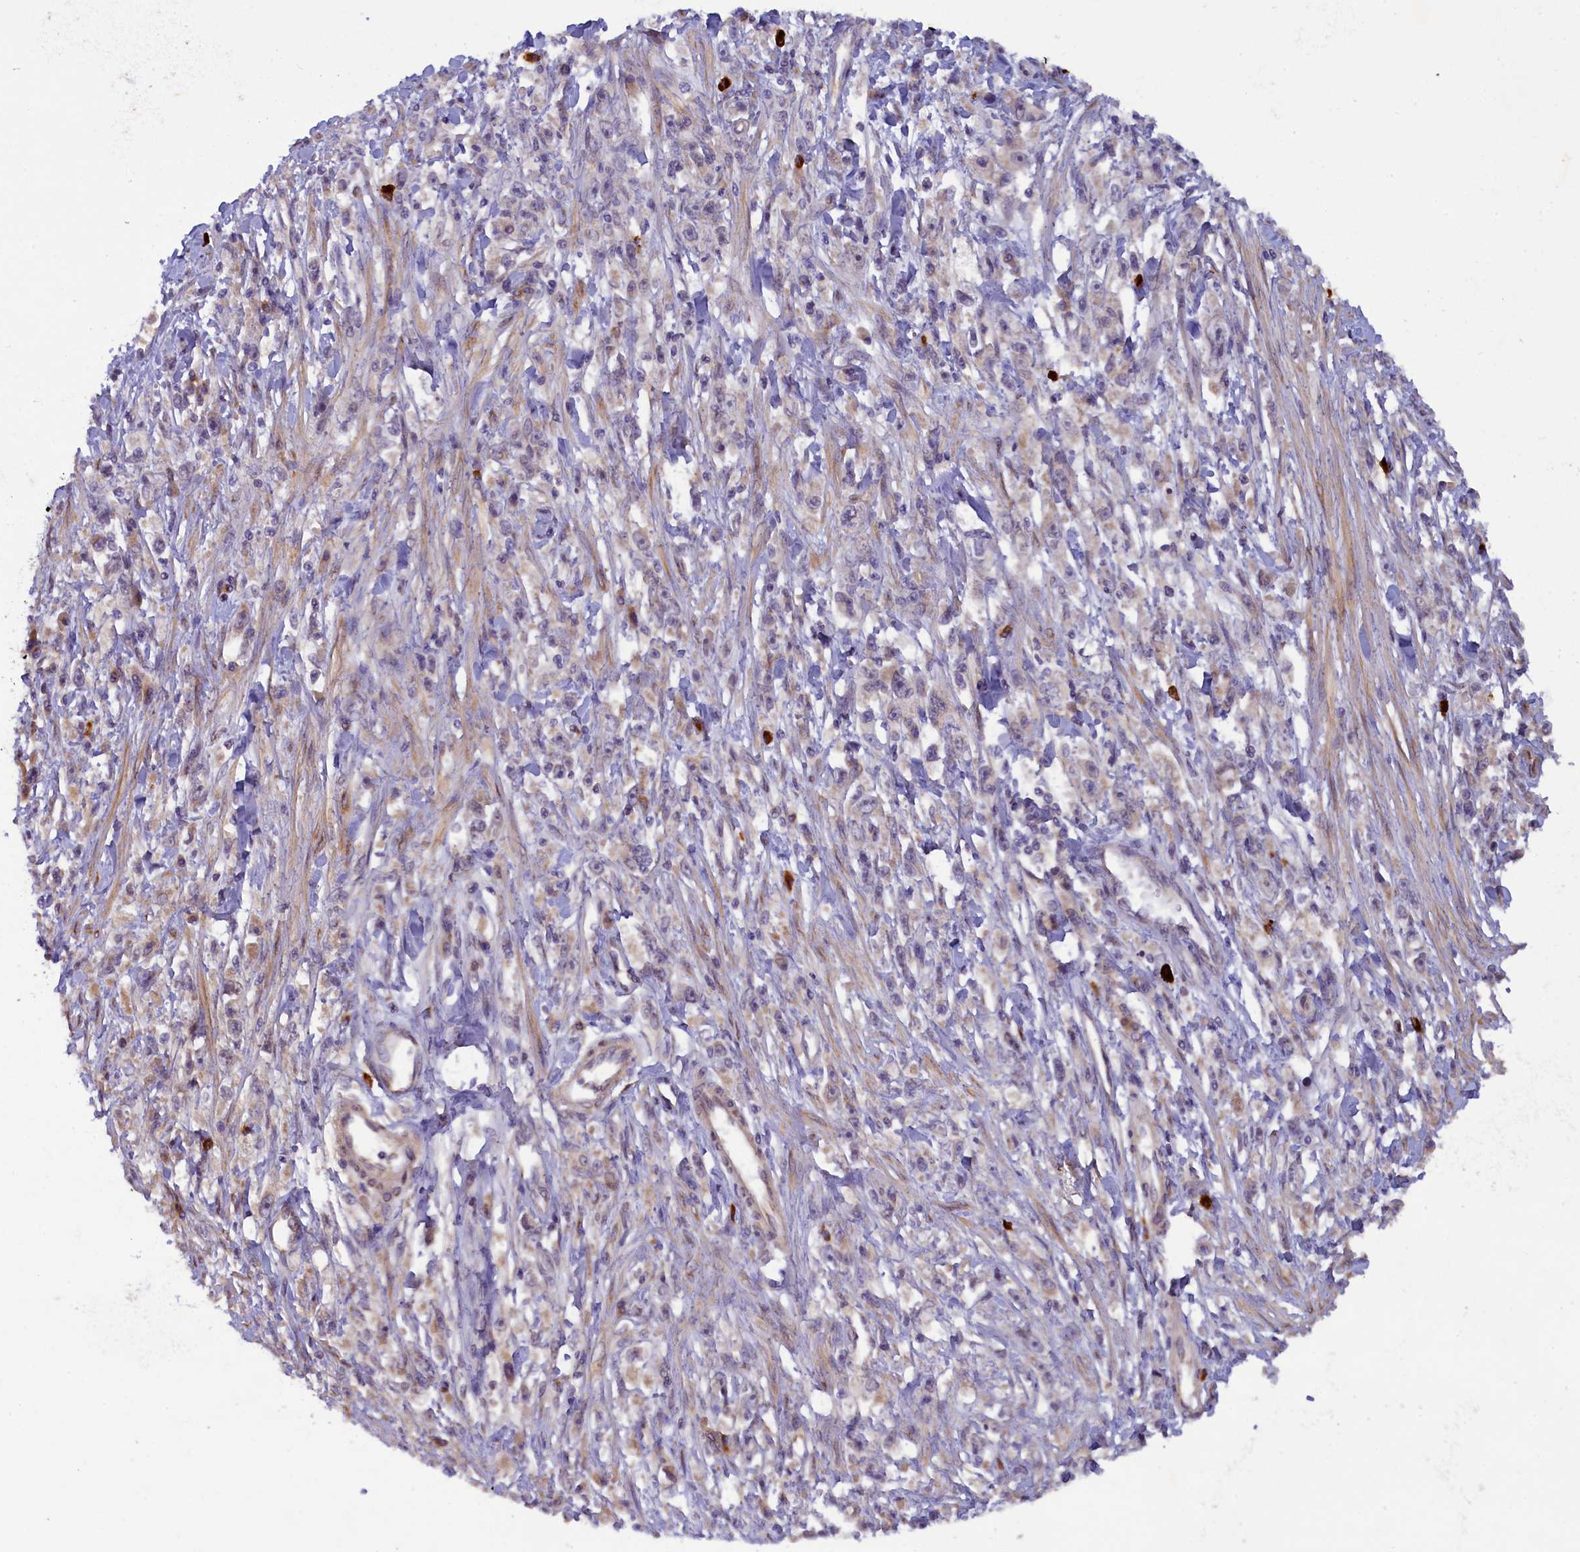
{"staining": {"intensity": "weak", "quantity": "<25%", "location": "cytoplasmic/membranous"}, "tissue": "stomach cancer", "cell_type": "Tumor cells", "image_type": "cancer", "snomed": [{"axis": "morphology", "description": "Adenocarcinoma, NOS"}, {"axis": "topography", "description": "Stomach"}], "caption": "Tumor cells show no significant protein expression in adenocarcinoma (stomach).", "gene": "CCDC9B", "patient": {"sex": "female", "age": 59}}